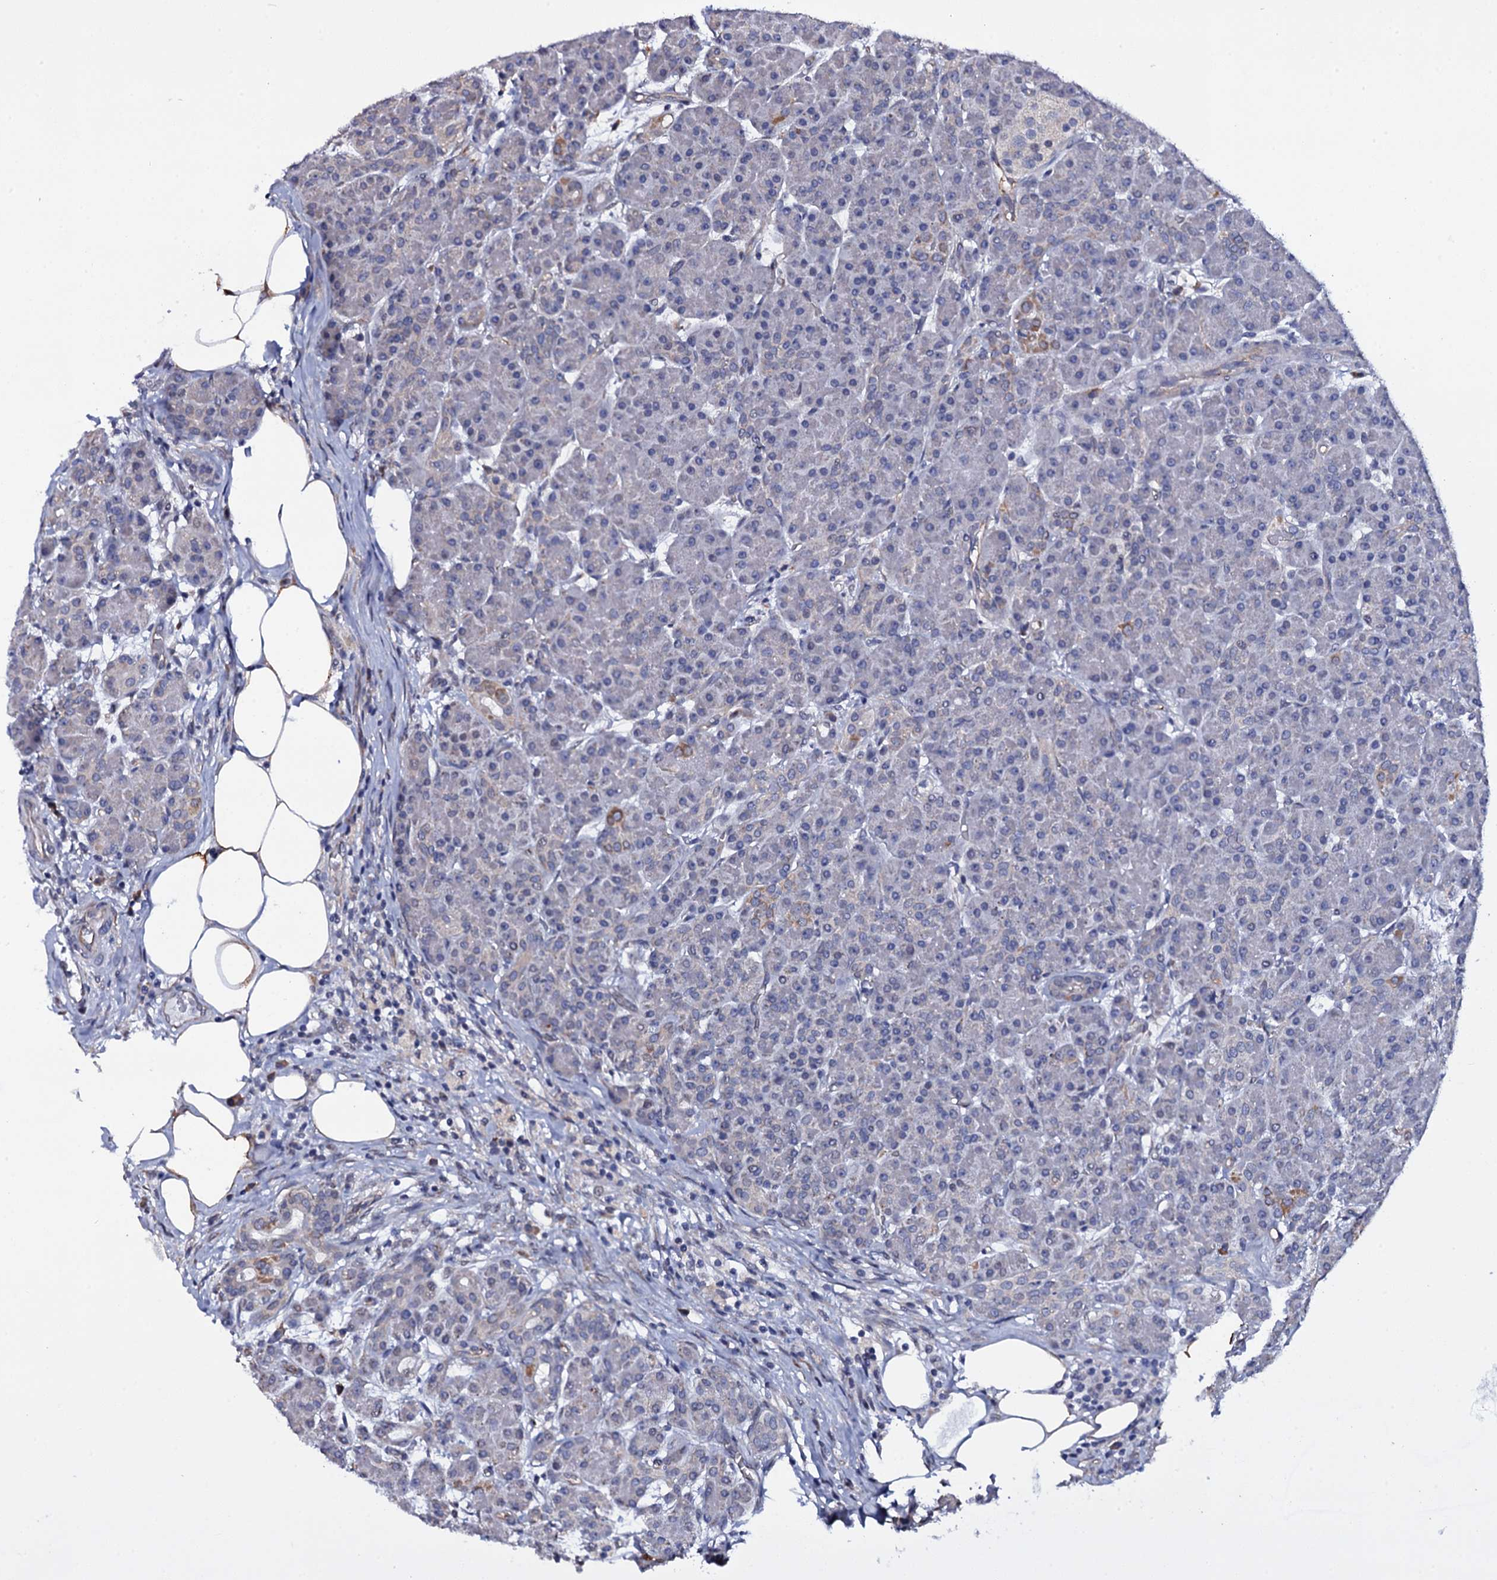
{"staining": {"intensity": "moderate", "quantity": "<25%", "location": "cytoplasmic/membranous"}, "tissue": "pancreas", "cell_type": "Exocrine glandular cells", "image_type": "normal", "snomed": [{"axis": "morphology", "description": "Normal tissue, NOS"}, {"axis": "topography", "description": "Pancreas"}], "caption": "Protein expression analysis of normal pancreas exhibits moderate cytoplasmic/membranous expression in about <25% of exocrine glandular cells.", "gene": "GAREM1", "patient": {"sex": "male", "age": 63}}